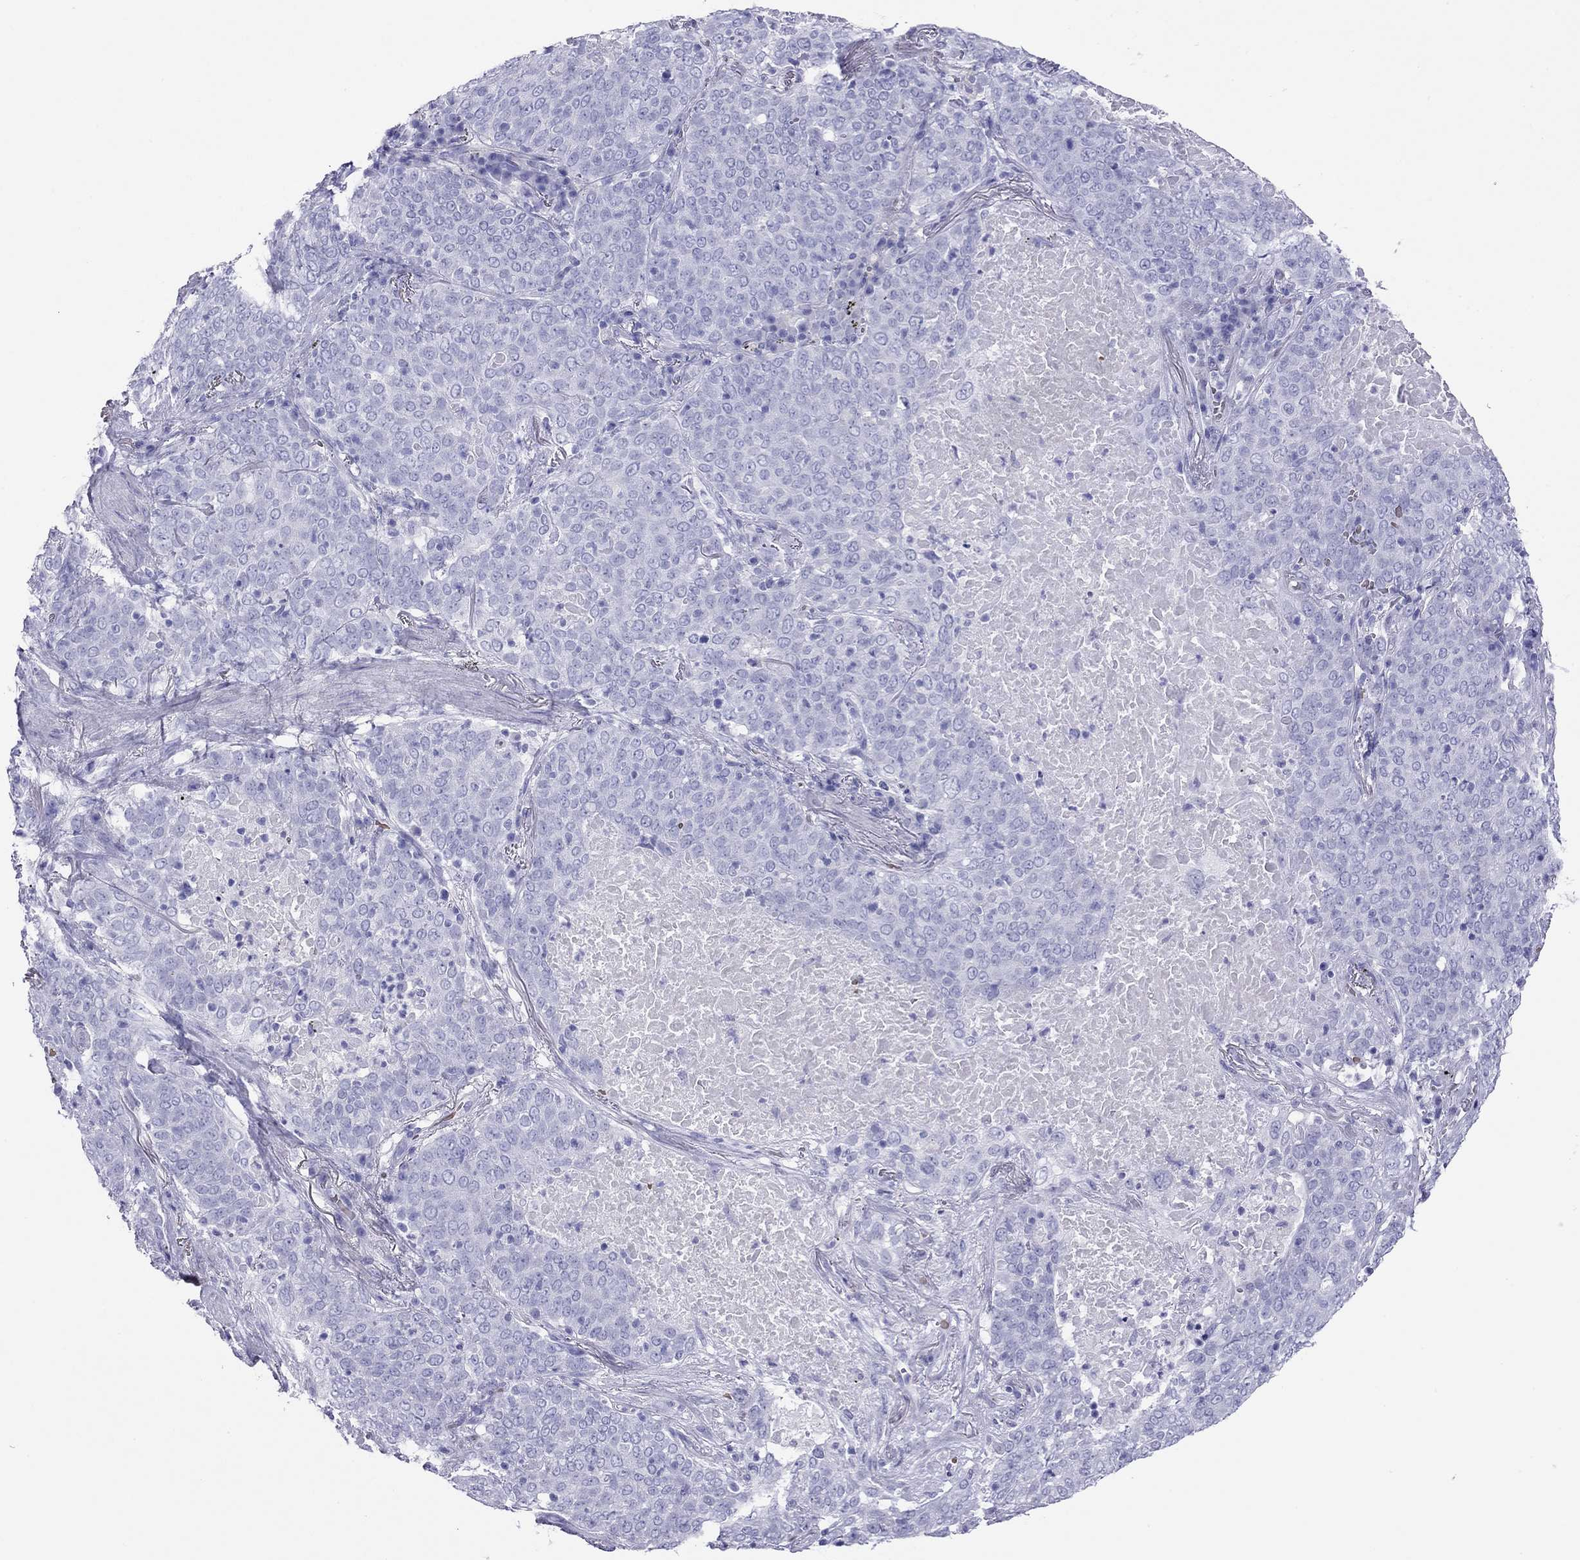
{"staining": {"intensity": "negative", "quantity": "none", "location": "none"}, "tissue": "lung cancer", "cell_type": "Tumor cells", "image_type": "cancer", "snomed": [{"axis": "morphology", "description": "Squamous cell carcinoma, NOS"}, {"axis": "topography", "description": "Lung"}], "caption": "IHC micrograph of human lung cancer (squamous cell carcinoma) stained for a protein (brown), which shows no positivity in tumor cells. The staining was performed using DAB (3,3'-diaminobenzidine) to visualize the protein expression in brown, while the nuclei were stained in blue with hematoxylin (Magnification: 20x).", "gene": "PTPRN", "patient": {"sex": "male", "age": 82}}